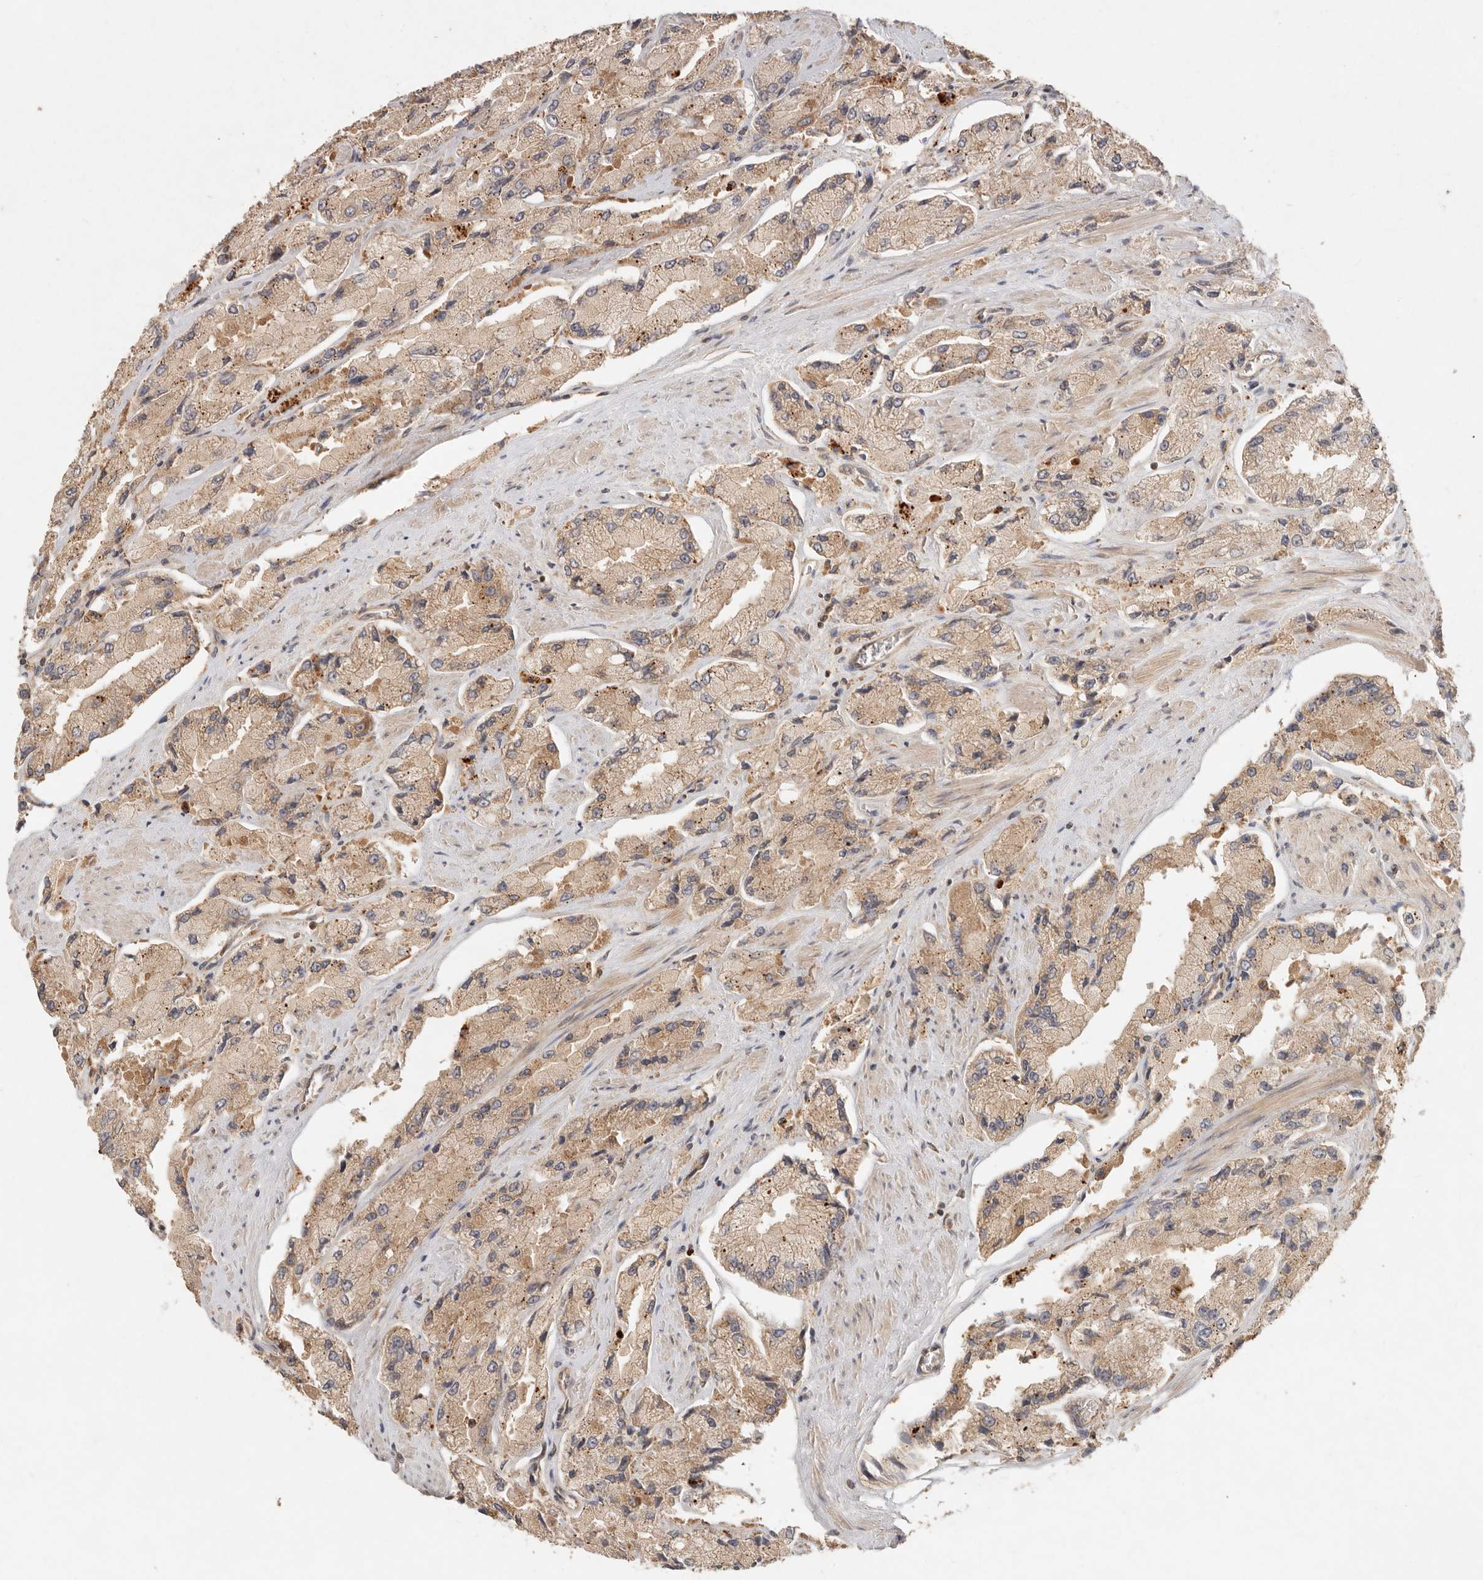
{"staining": {"intensity": "moderate", "quantity": ">75%", "location": "cytoplasmic/membranous"}, "tissue": "prostate cancer", "cell_type": "Tumor cells", "image_type": "cancer", "snomed": [{"axis": "morphology", "description": "Adenocarcinoma, High grade"}, {"axis": "topography", "description": "Prostate"}], "caption": "Prostate adenocarcinoma (high-grade) stained with a protein marker exhibits moderate staining in tumor cells.", "gene": "HECTD3", "patient": {"sex": "male", "age": 58}}